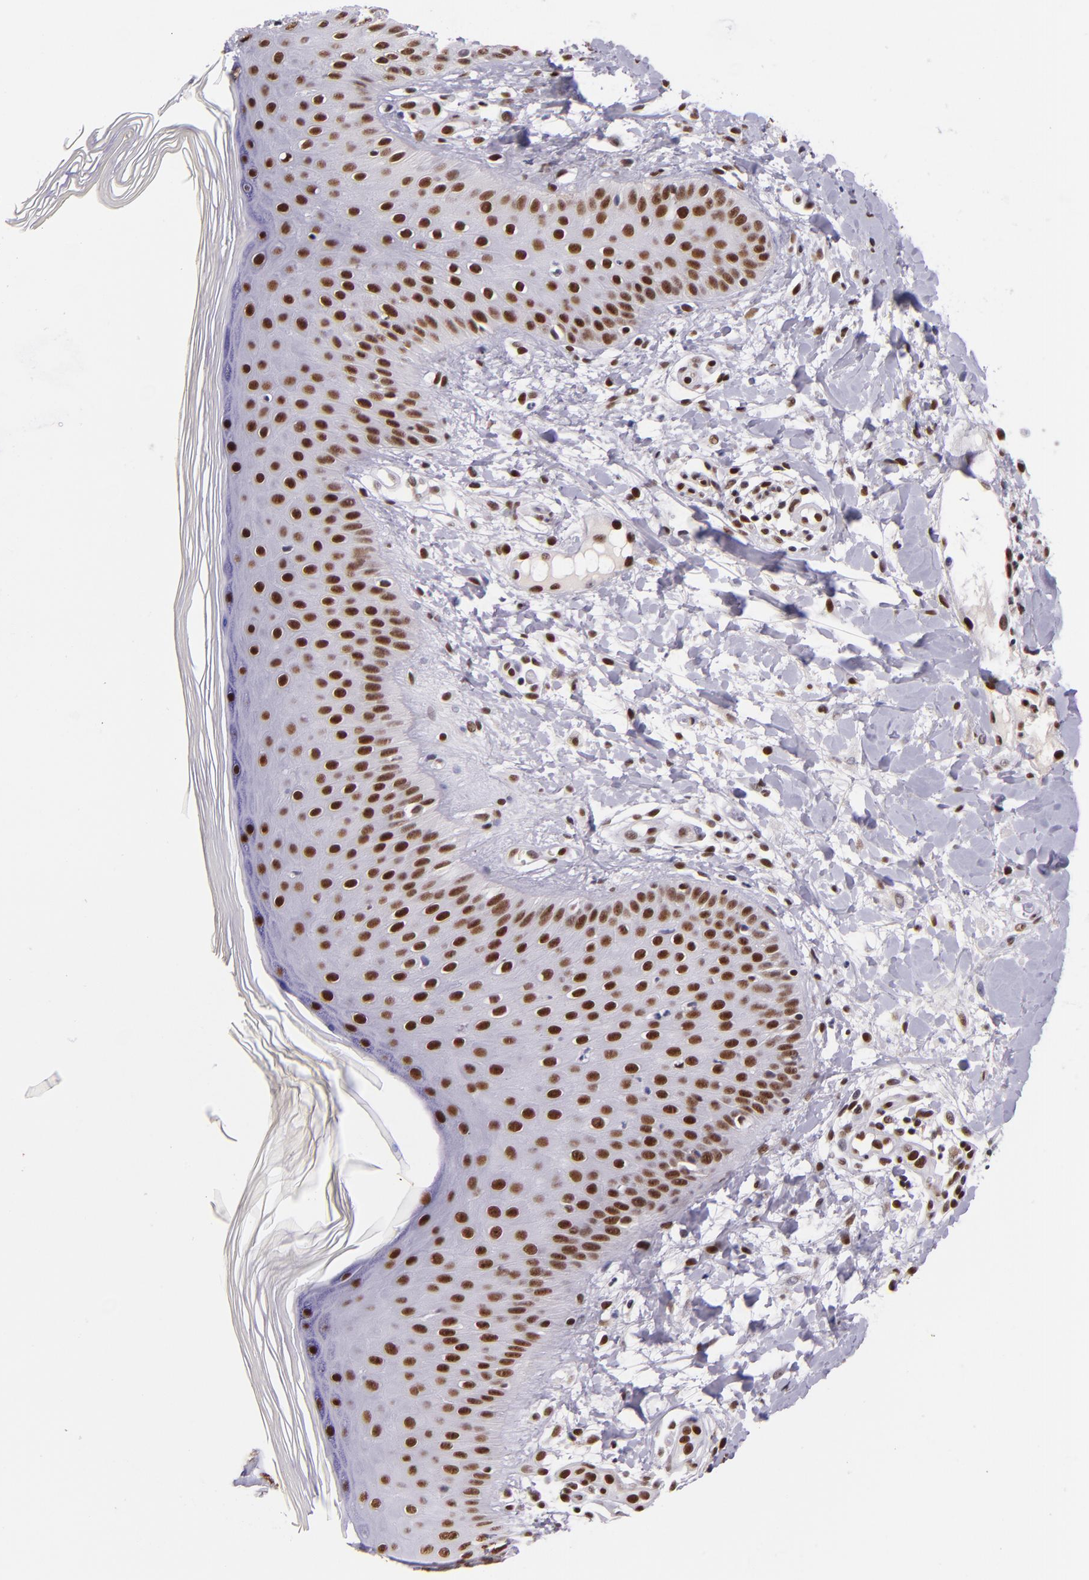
{"staining": {"intensity": "strong", "quantity": ">75%", "location": "nuclear"}, "tissue": "skin", "cell_type": "Epidermal cells", "image_type": "normal", "snomed": [{"axis": "morphology", "description": "Normal tissue, NOS"}, {"axis": "morphology", "description": "Inflammation, NOS"}, {"axis": "topography", "description": "Soft tissue"}, {"axis": "topography", "description": "Anal"}], "caption": "Immunohistochemical staining of benign human skin shows >75% levels of strong nuclear protein staining in about >75% of epidermal cells. (brown staining indicates protein expression, while blue staining denotes nuclei).", "gene": "GPKOW", "patient": {"sex": "female", "age": 15}}